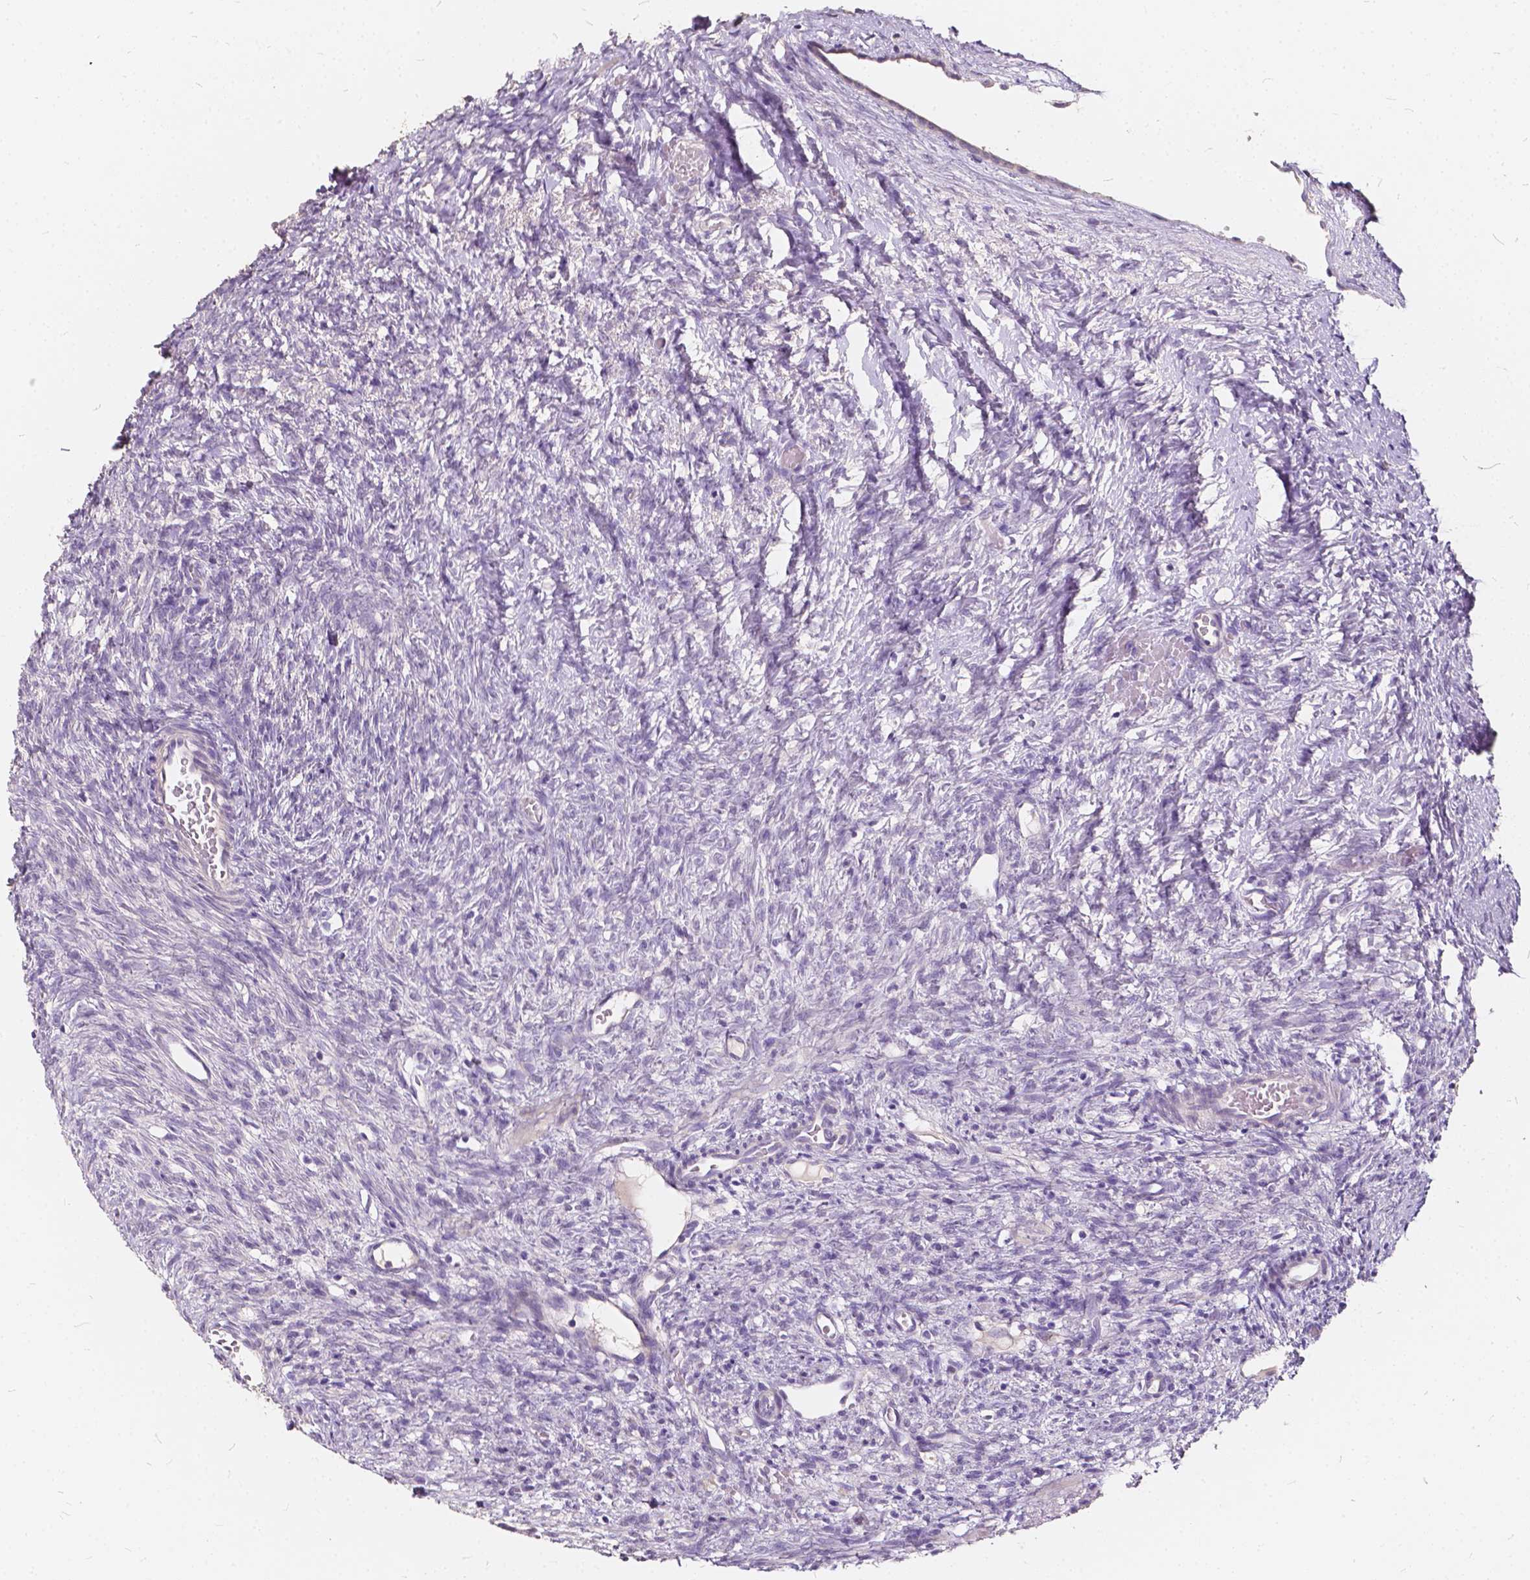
{"staining": {"intensity": "negative", "quantity": "none", "location": "none"}, "tissue": "ovary", "cell_type": "Ovarian stroma cells", "image_type": "normal", "snomed": [{"axis": "morphology", "description": "Normal tissue, NOS"}, {"axis": "topography", "description": "Ovary"}], "caption": "Ovarian stroma cells show no significant expression in benign ovary. (DAB (3,3'-diaminobenzidine) immunohistochemistry, high magnification).", "gene": "SLC7A8", "patient": {"sex": "female", "age": 46}}